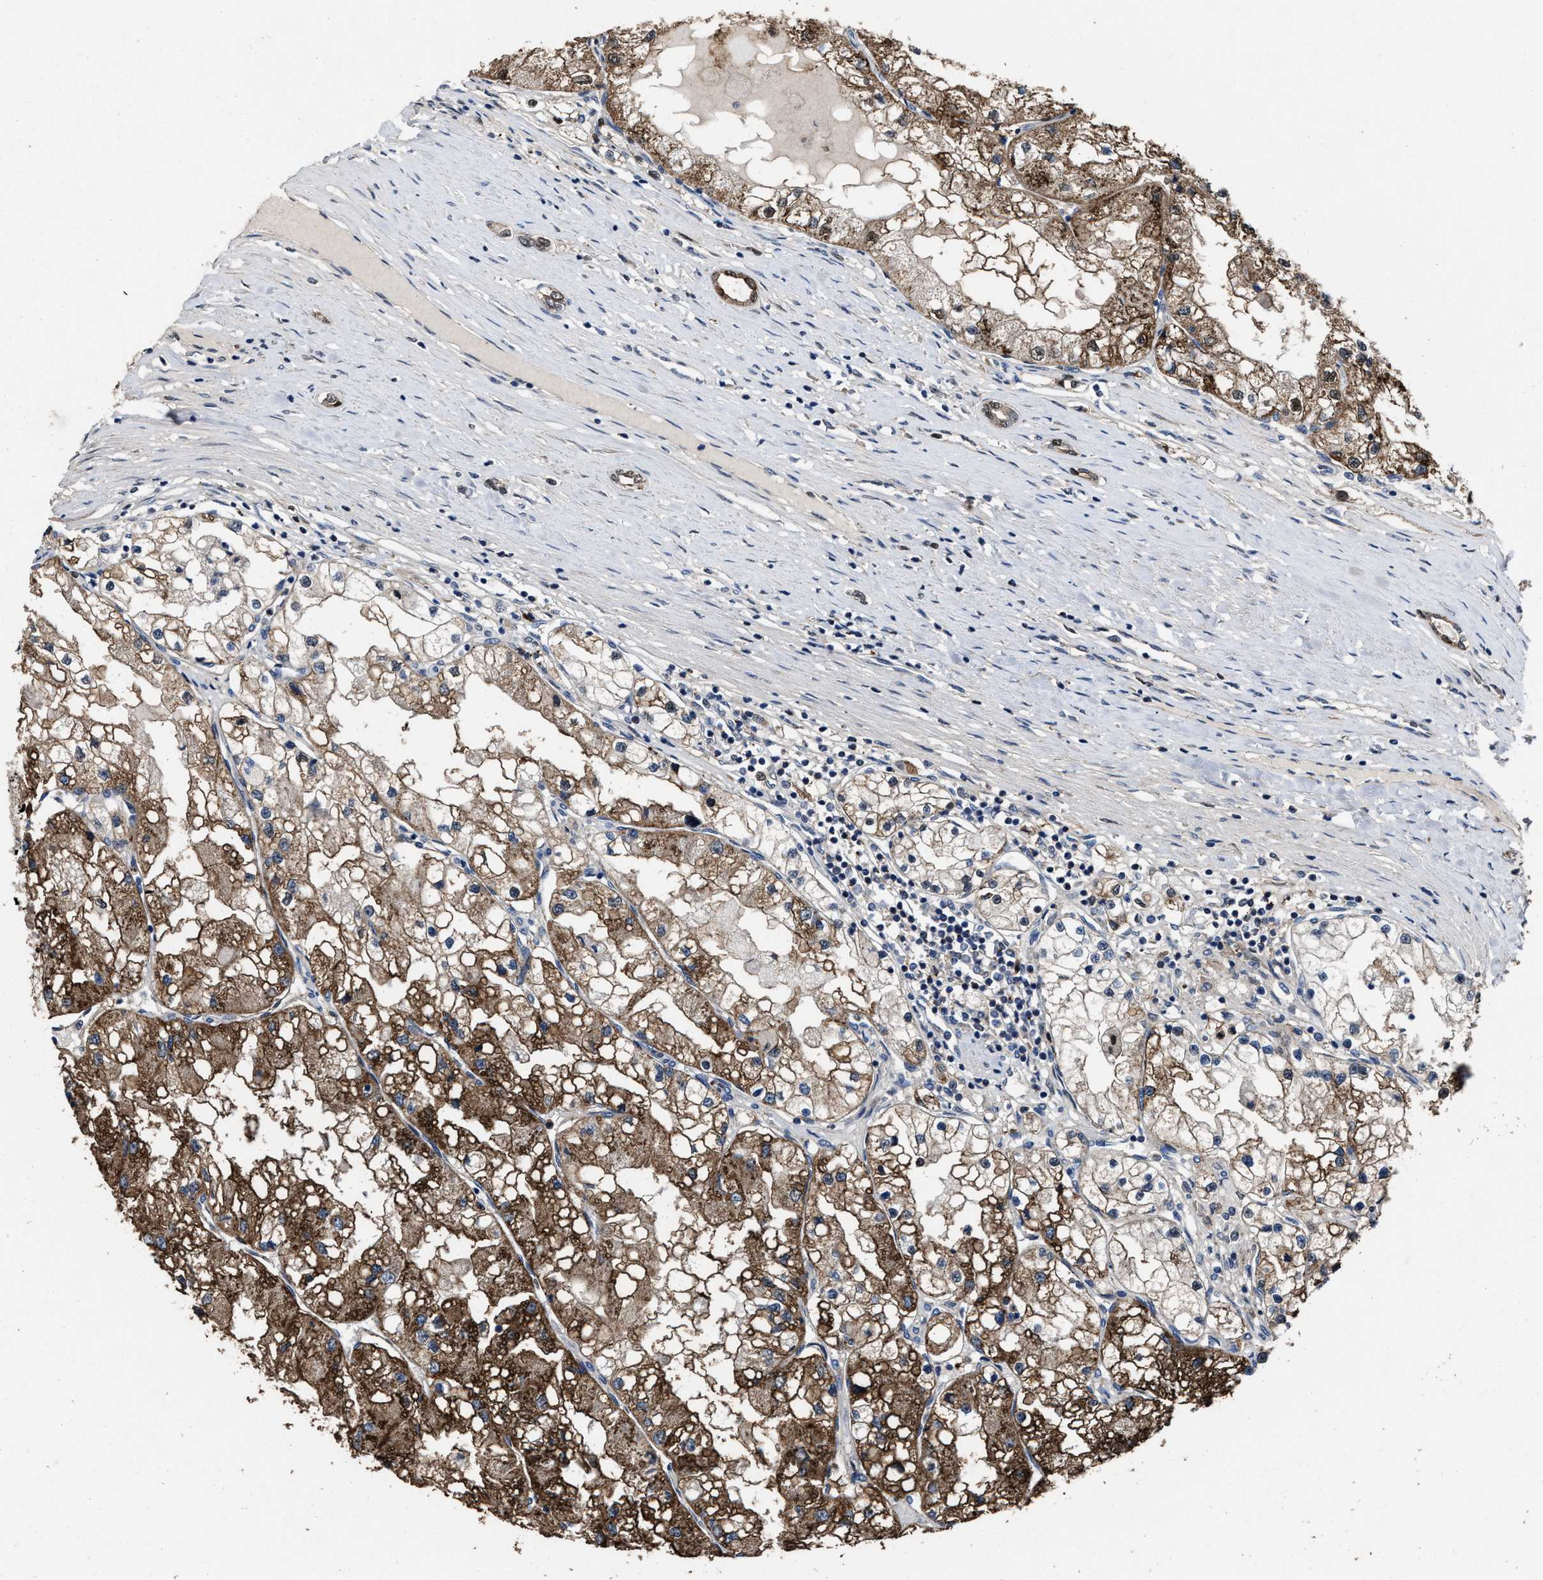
{"staining": {"intensity": "strong", "quantity": ">75%", "location": "cytoplasmic/membranous"}, "tissue": "renal cancer", "cell_type": "Tumor cells", "image_type": "cancer", "snomed": [{"axis": "morphology", "description": "Adenocarcinoma, NOS"}, {"axis": "topography", "description": "Kidney"}], "caption": "Immunohistochemical staining of adenocarcinoma (renal) demonstrates high levels of strong cytoplasmic/membranous protein staining in approximately >75% of tumor cells.", "gene": "ZNF20", "patient": {"sex": "male", "age": 68}}